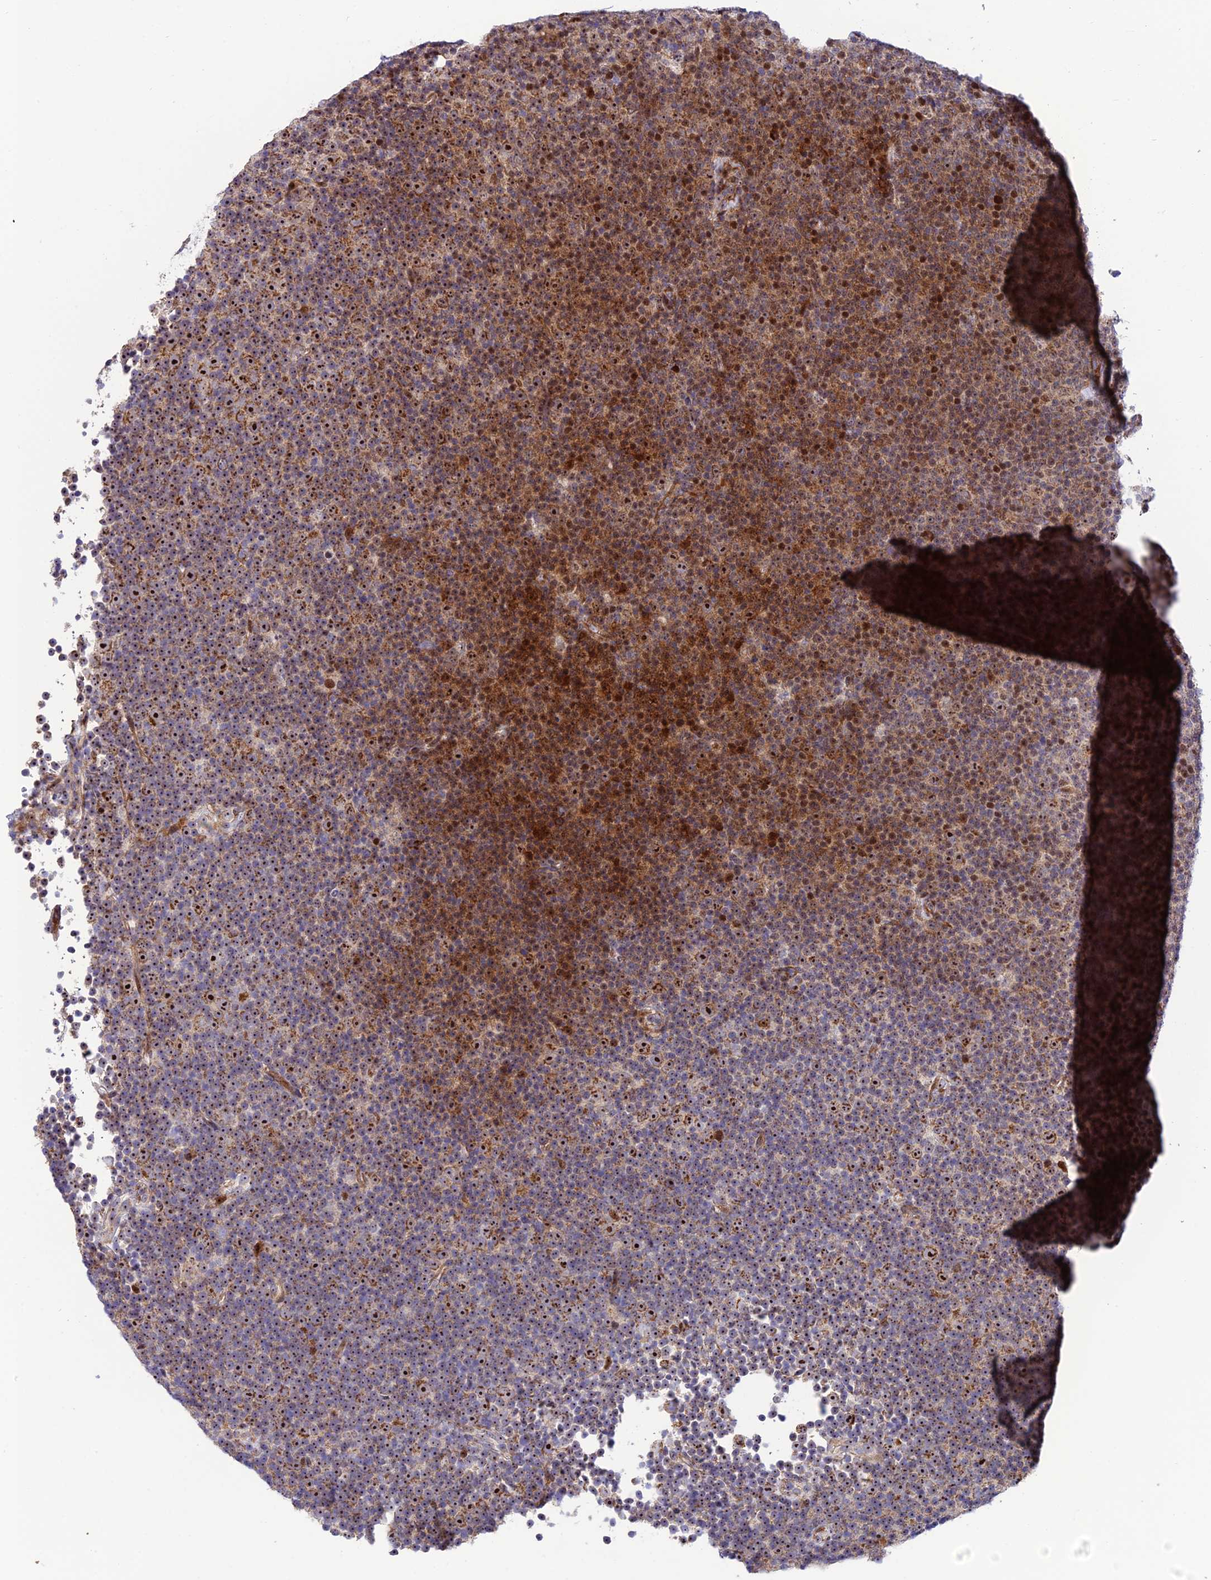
{"staining": {"intensity": "strong", "quantity": "25%-75%", "location": "cytoplasmic/membranous,nuclear"}, "tissue": "lymphoma", "cell_type": "Tumor cells", "image_type": "cancer", "snomed": [{"axis": "morphology", "description": "Malignant lymphoma, non-Hodgkin's type, Low grade"}, {"axis": "topography", "description": "Lymph node"}], "caption": "Protein staining shows strong cytoplasmic/membranous and nuclear positivity in about 25%-75% of tumor cells in lymphoma. (DAB IHC, brown staining for protein, blue staining for nuclei).", "gene": "KBTBD7", "patient": {"sex": "female", "age": 67}}